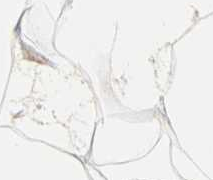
{"staining": {"intensity": "negative", "quantity": "none", "location": "none"}, "tissue": "adipose tissue", "cell_type": "Adipocytes", "image_type": "normal", "snomed": [{"axis": "morphology", "description": "Normal tissue, NOS"}, {"axis": "morphology", "description": "Duct carcinoma"}, {"axis": "topography", "description": "Breast"}, {"axis": "topography", "description": "Adipose tissue"}], "caption": "The micrograph exhibits no staining of adipocytes in benign adipose tissue.", "gene": "FKBP1A", "patient": {"sex": "female", "age": 37}}